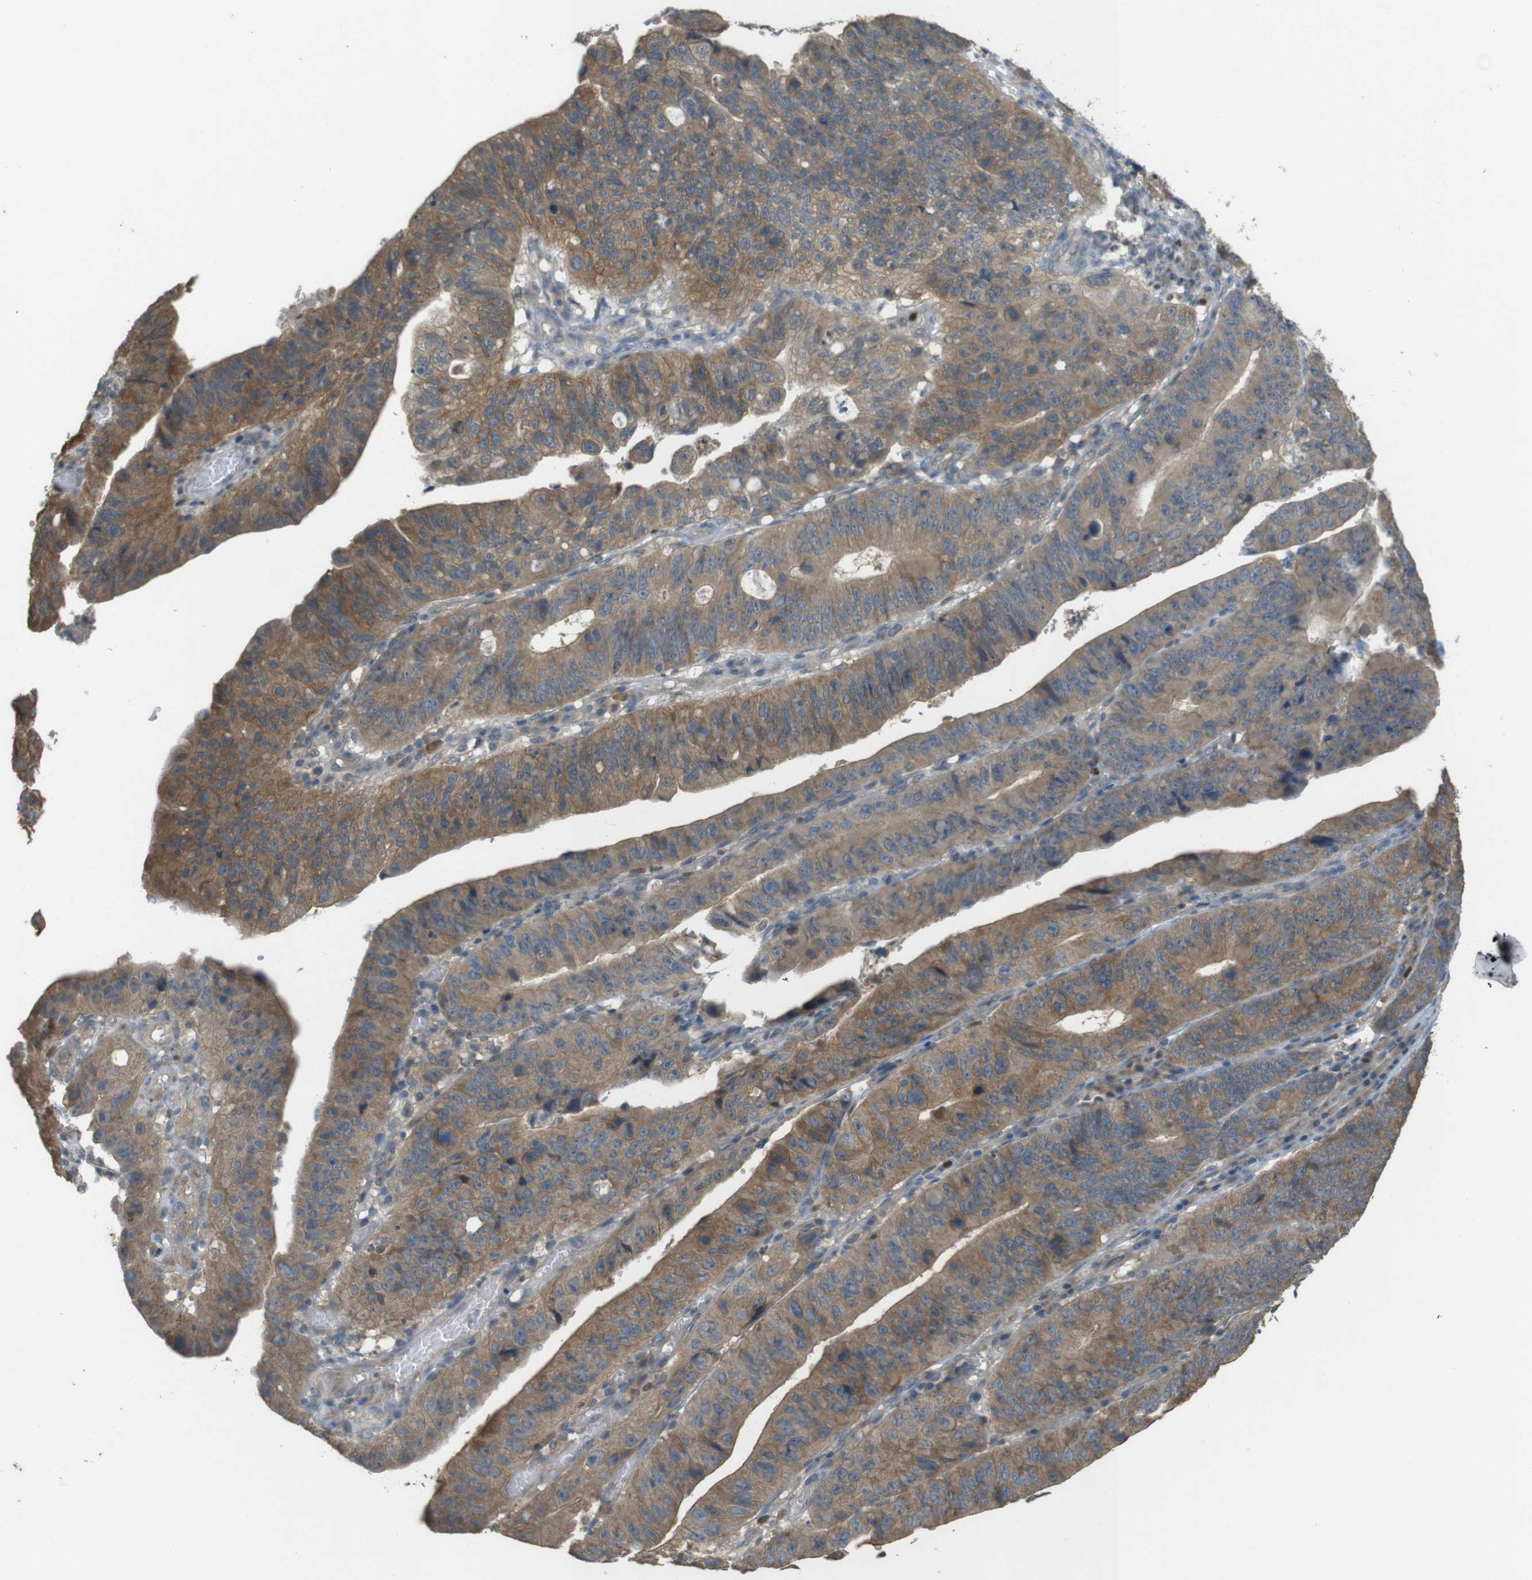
{"staining": {"intensity": "moderate", "quantity": ">75%", "location": "cytoplasmic/membranous"}, "tissue": "stomach cancer", "cell_type": "Tumor cells", "image_type": "cancer", "snomed": [{"axis": "morphology", "description": "Adenocarcinoma, NOS"}, {"axis": "topography", "description": "Stomach"}], "caption": "Immunohistochemical staining of adenocarcinoma (stomach) demonstrates moderate cytoplasmic/membranous protein staining in approximately >75% of tumor cells.", "gene": "ZDHHC20", "patient": {"sex": "male", "age": 59}}